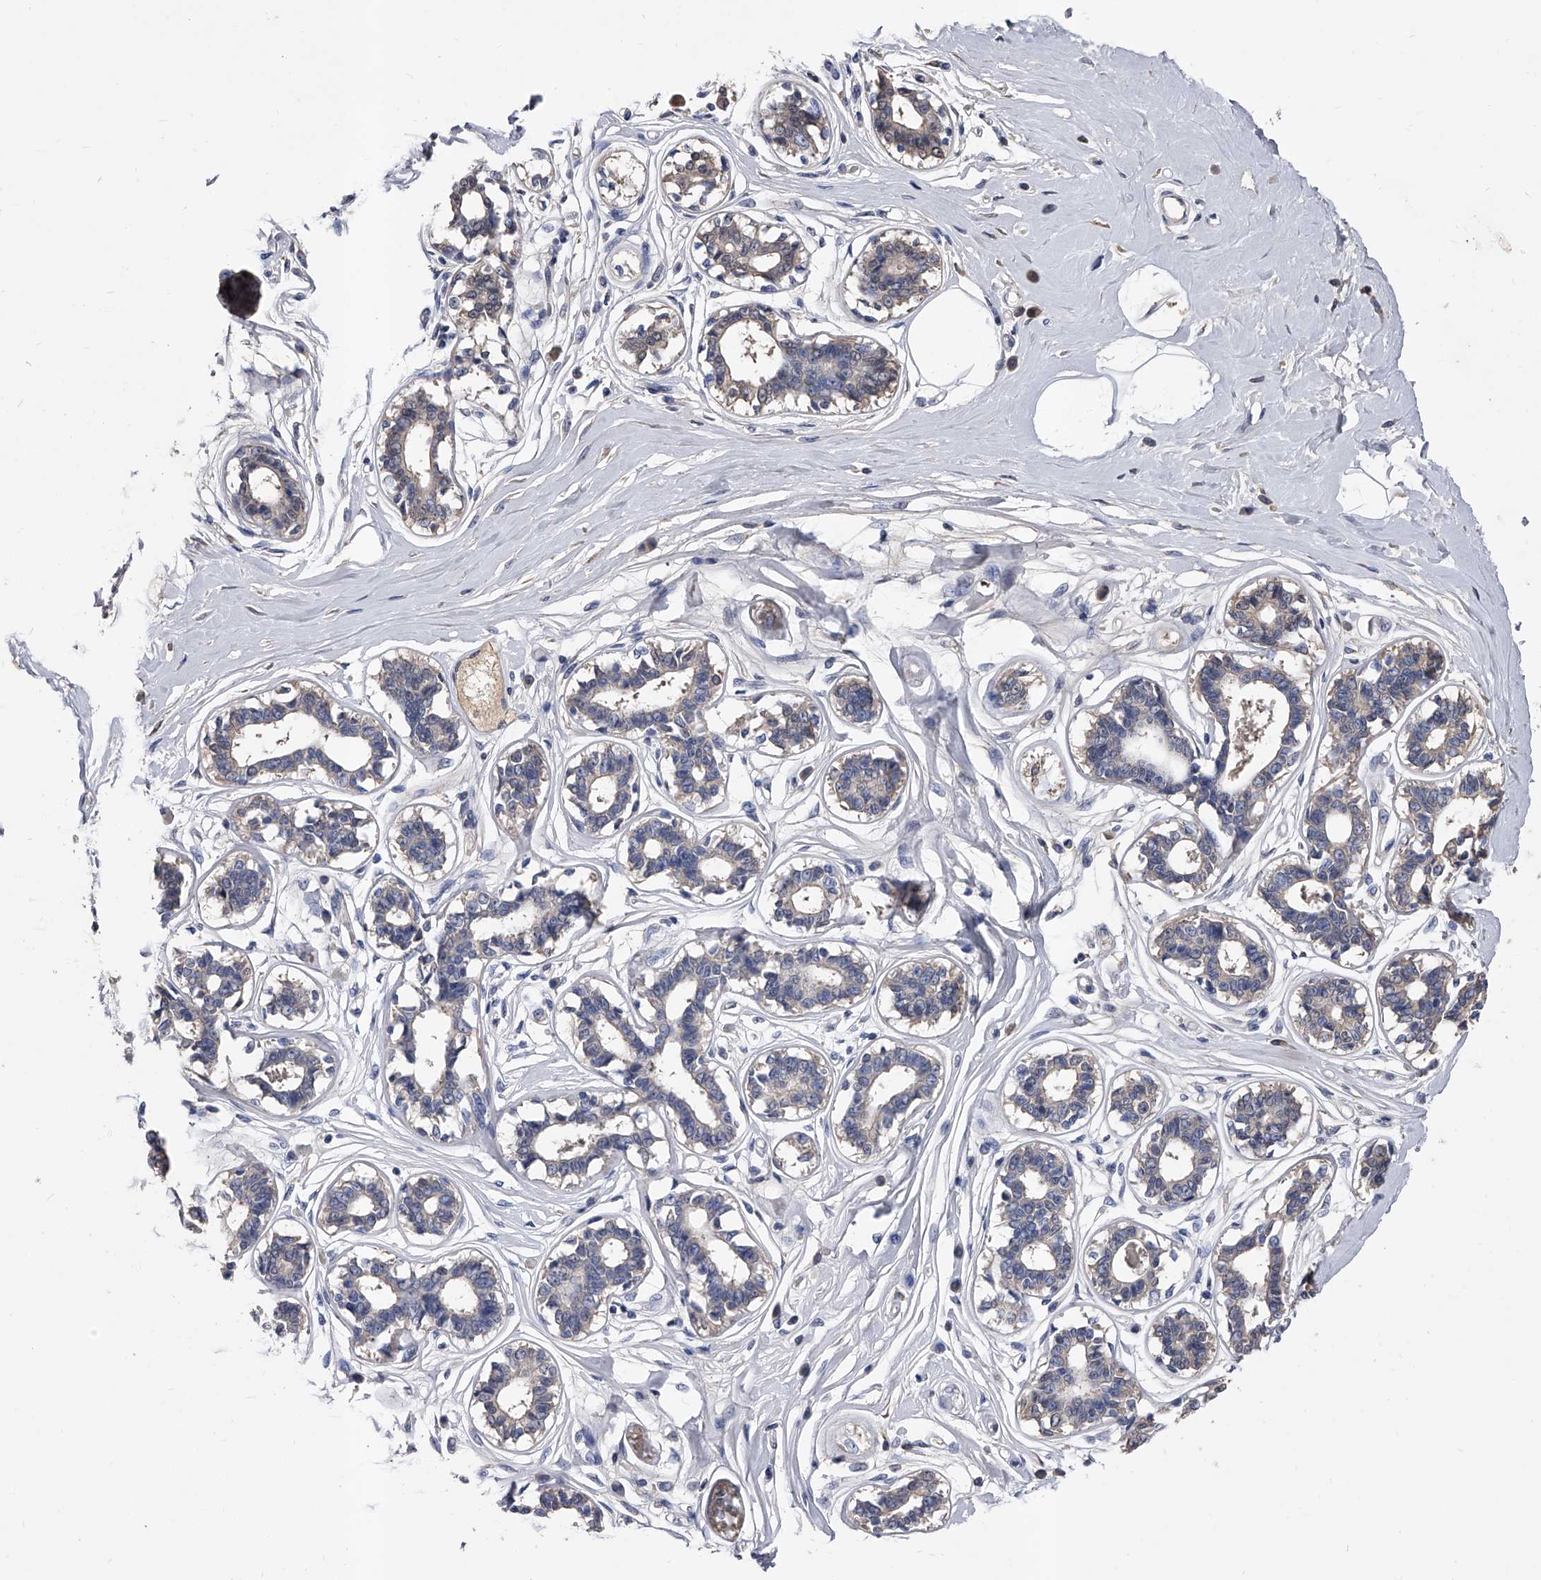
{"staining": {"intensity": "negative", "quantity": "none", "location": "none"}, "tissue": "breast", "cell_type": "Adipocytes", "image_type": "normal", "snomed": [{"axis": "morphology", "description": "Normal tissue, NOS"}, {"axis": "topography", "description": "Breast"}], "caption": "Micrograph shows no significant protein positivity in adipocytes of unremarkable breast.", "gene": "EFCAB7", "patient": {"sex": "female", "age": 45}}